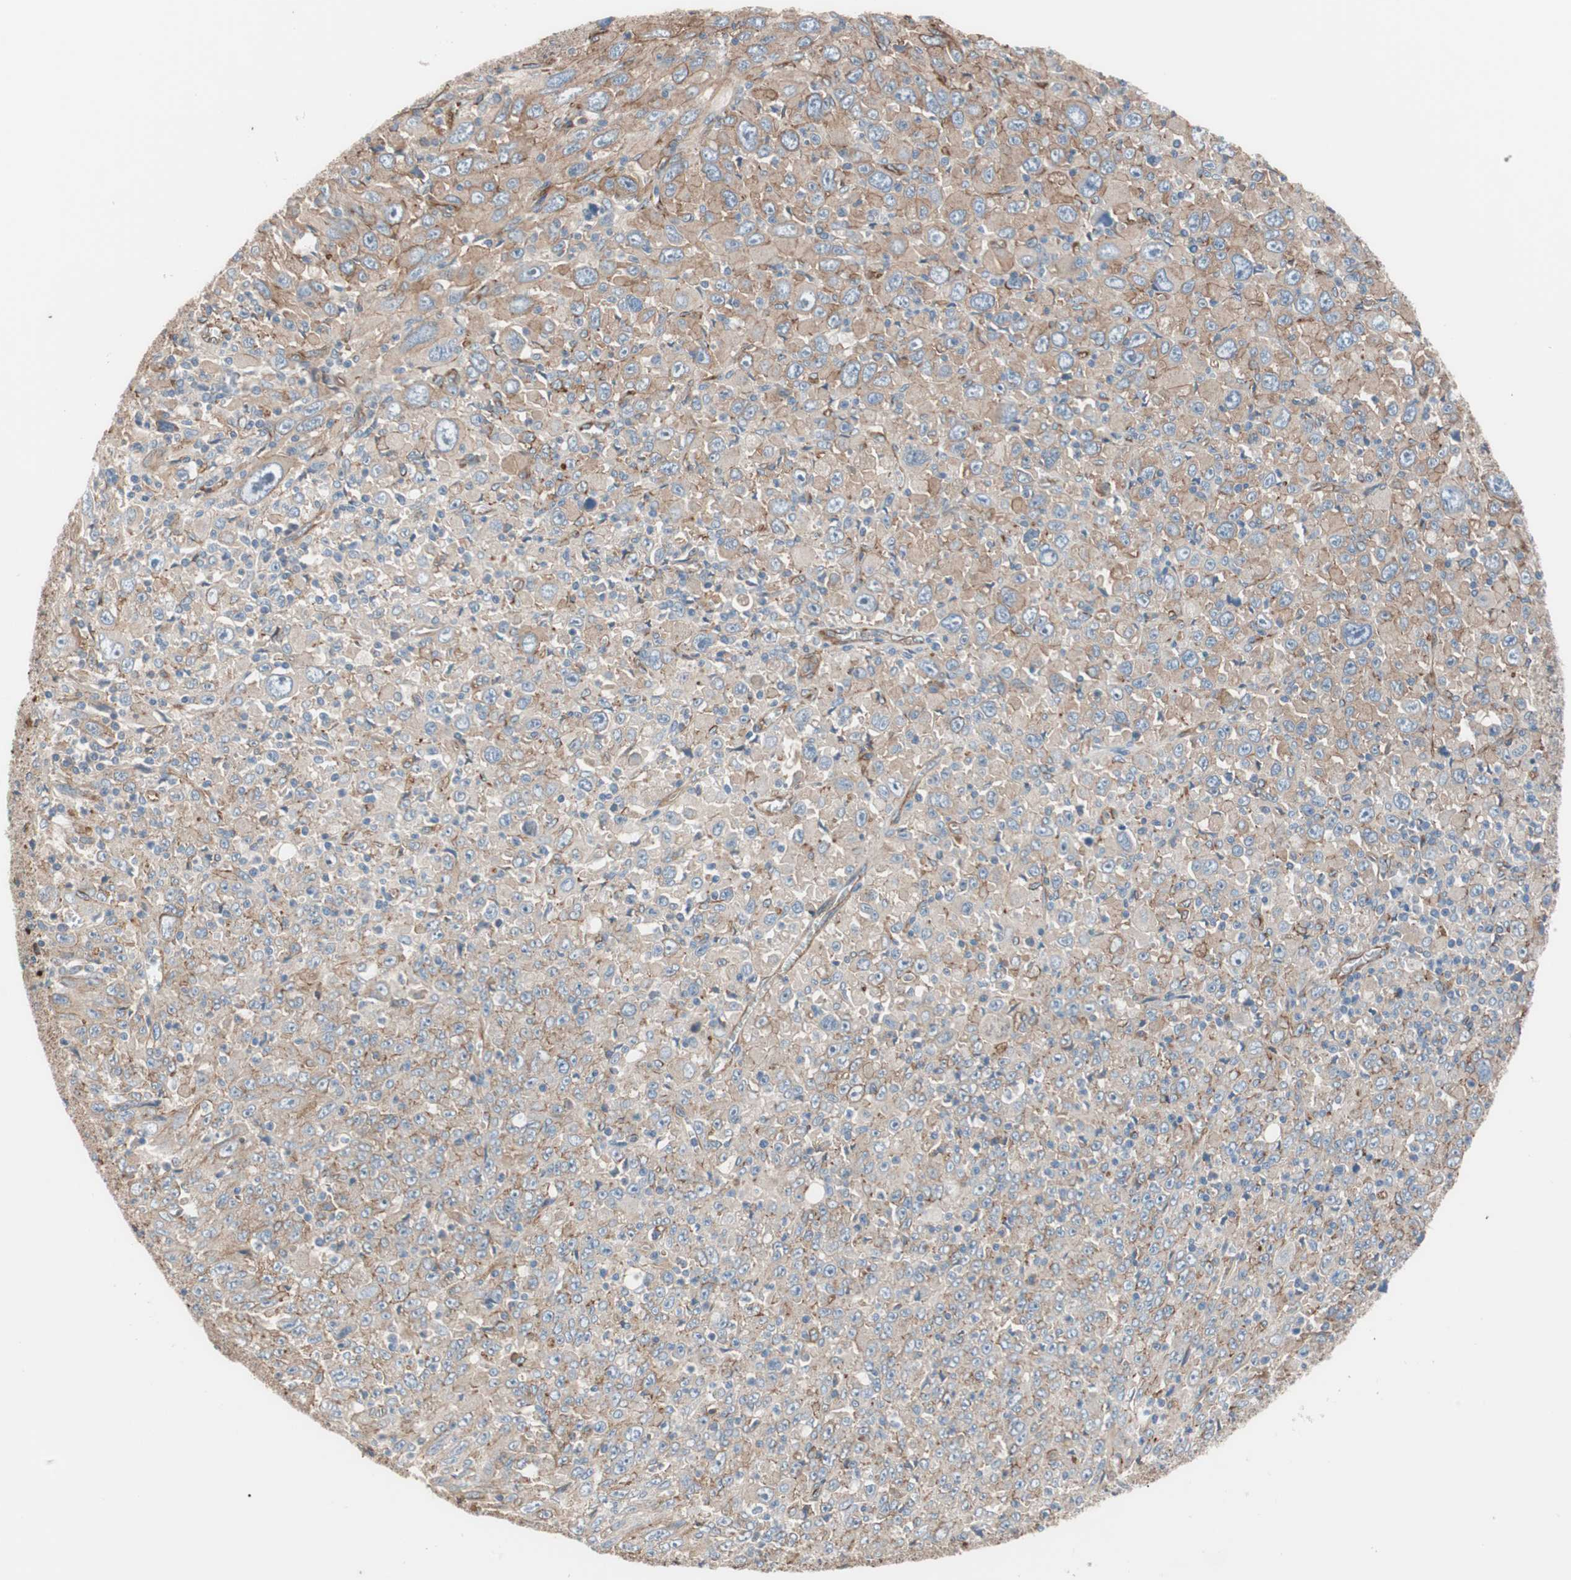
{"staining": {"intensity": "moderate", "quantity": "25%-75%", "location": "cytoplasmic/membranous"}, "tissue": "melanoma", "cell_type": "Tumor cells", "image_type": "cancer", "snomed": [{"axis": "morphology", "description": "Malignant melanoma, Metastatic site"}, {"axis": "topography", "description": "Skin"}], "caption": "There is medium levels of moderate cytoplasmic/membranous staining in tumor cells of melanoma, as demonstrated by immunohistochemical staining (brown color).", "gene": "SPINT1", "patient": {"sex": "female", "age": 56}}